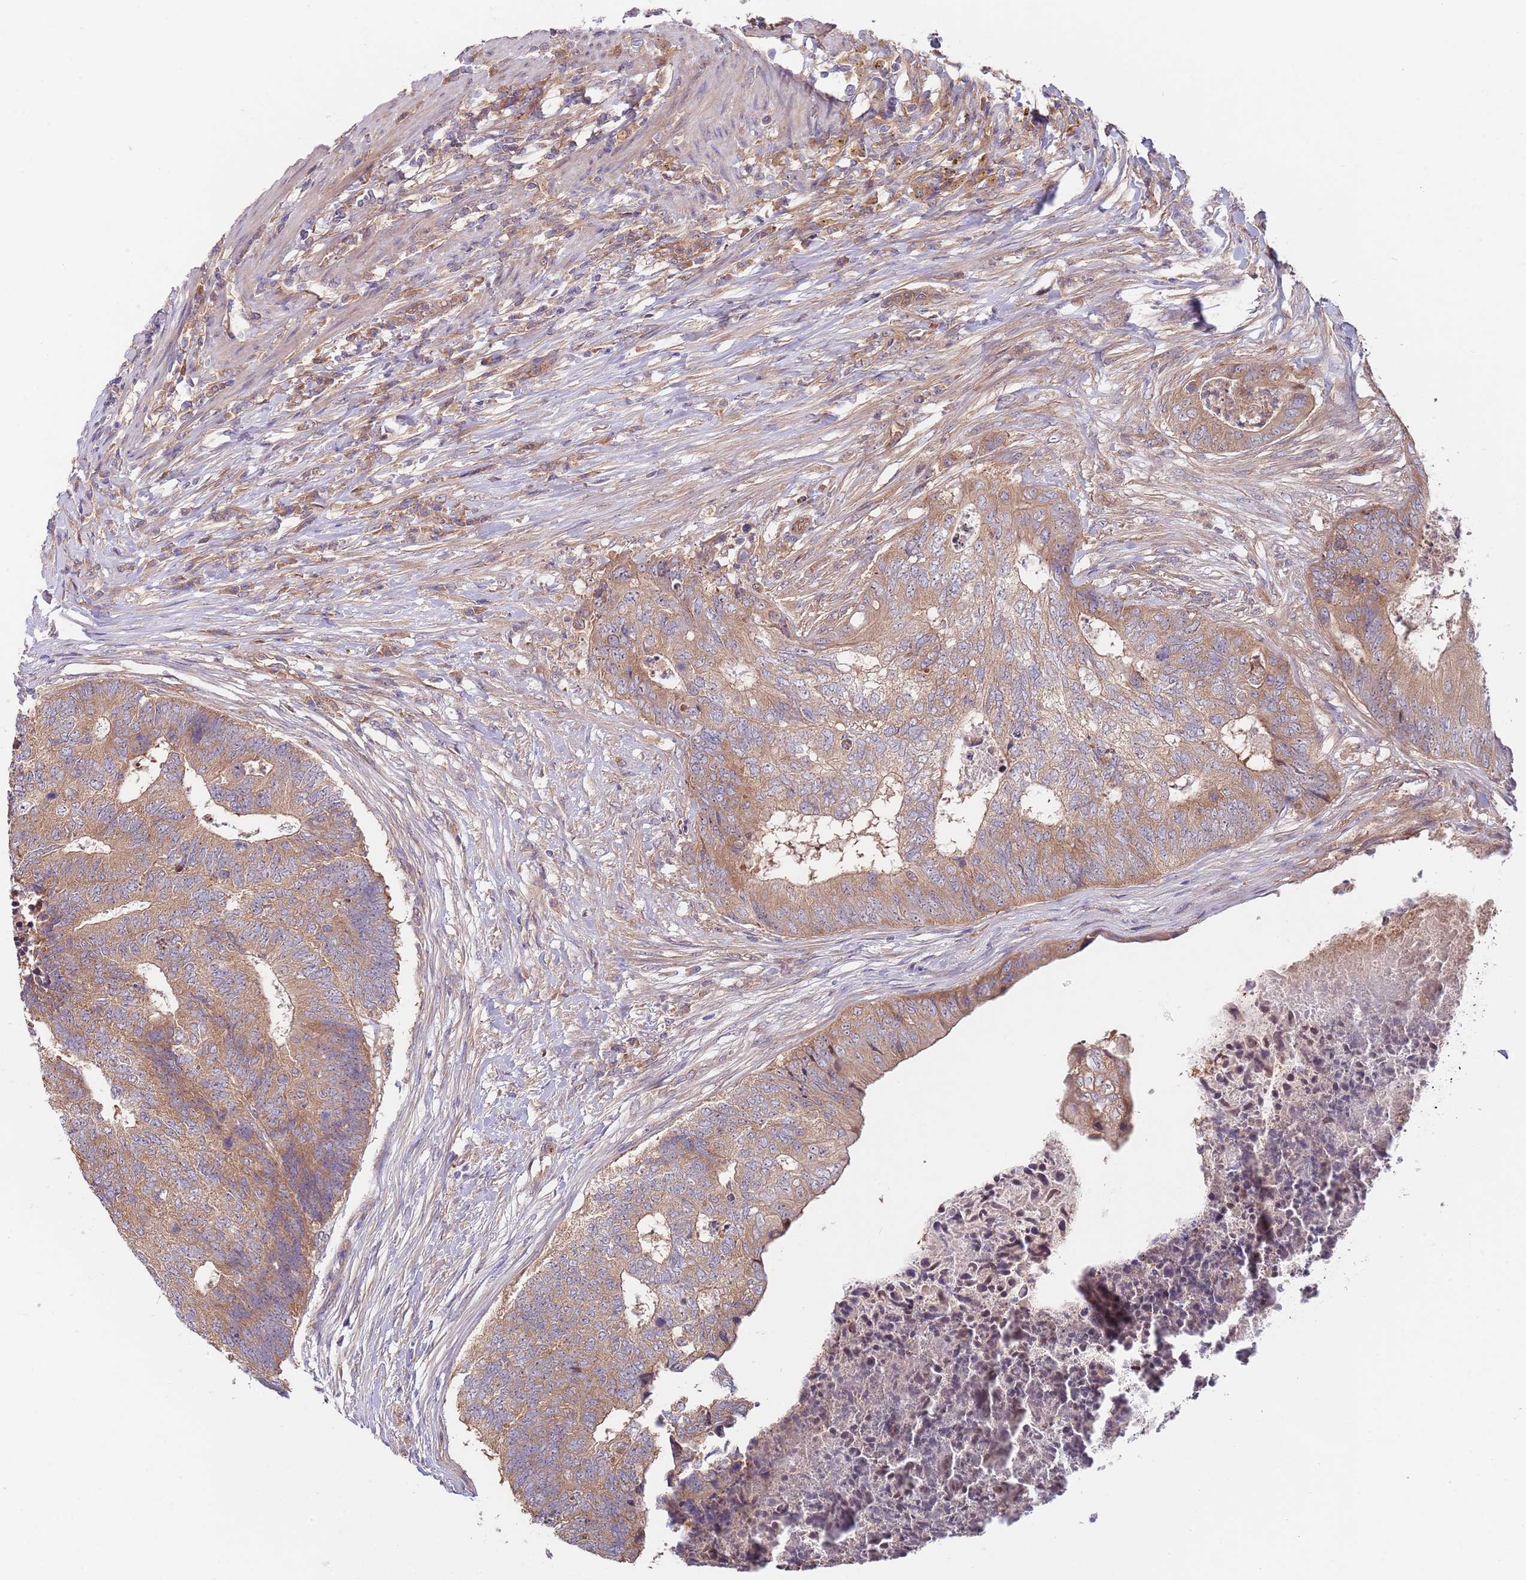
{"staining": {"intensity": "moderate", "quantity": ">75%", "location": "cytoplasmic/membranous"}, "tissue": "colorectal cancer", "cell_type": "Tumor cells", "image_type": "cancer", "snomed": [{"axis": "morphology", "description": "Adenocarcinoma, NOS"}, {"axis": "topography", "description": "Colon"}], "caption": "Colorectal adenocarcinoma was stained to show a protein in brown. There is medium levels of moderate cytoplasmic/membranous staining in approximately >75% of tumor cells.", "gene": "EIF3F", "patient": {"sex": "female", "age": 67}}